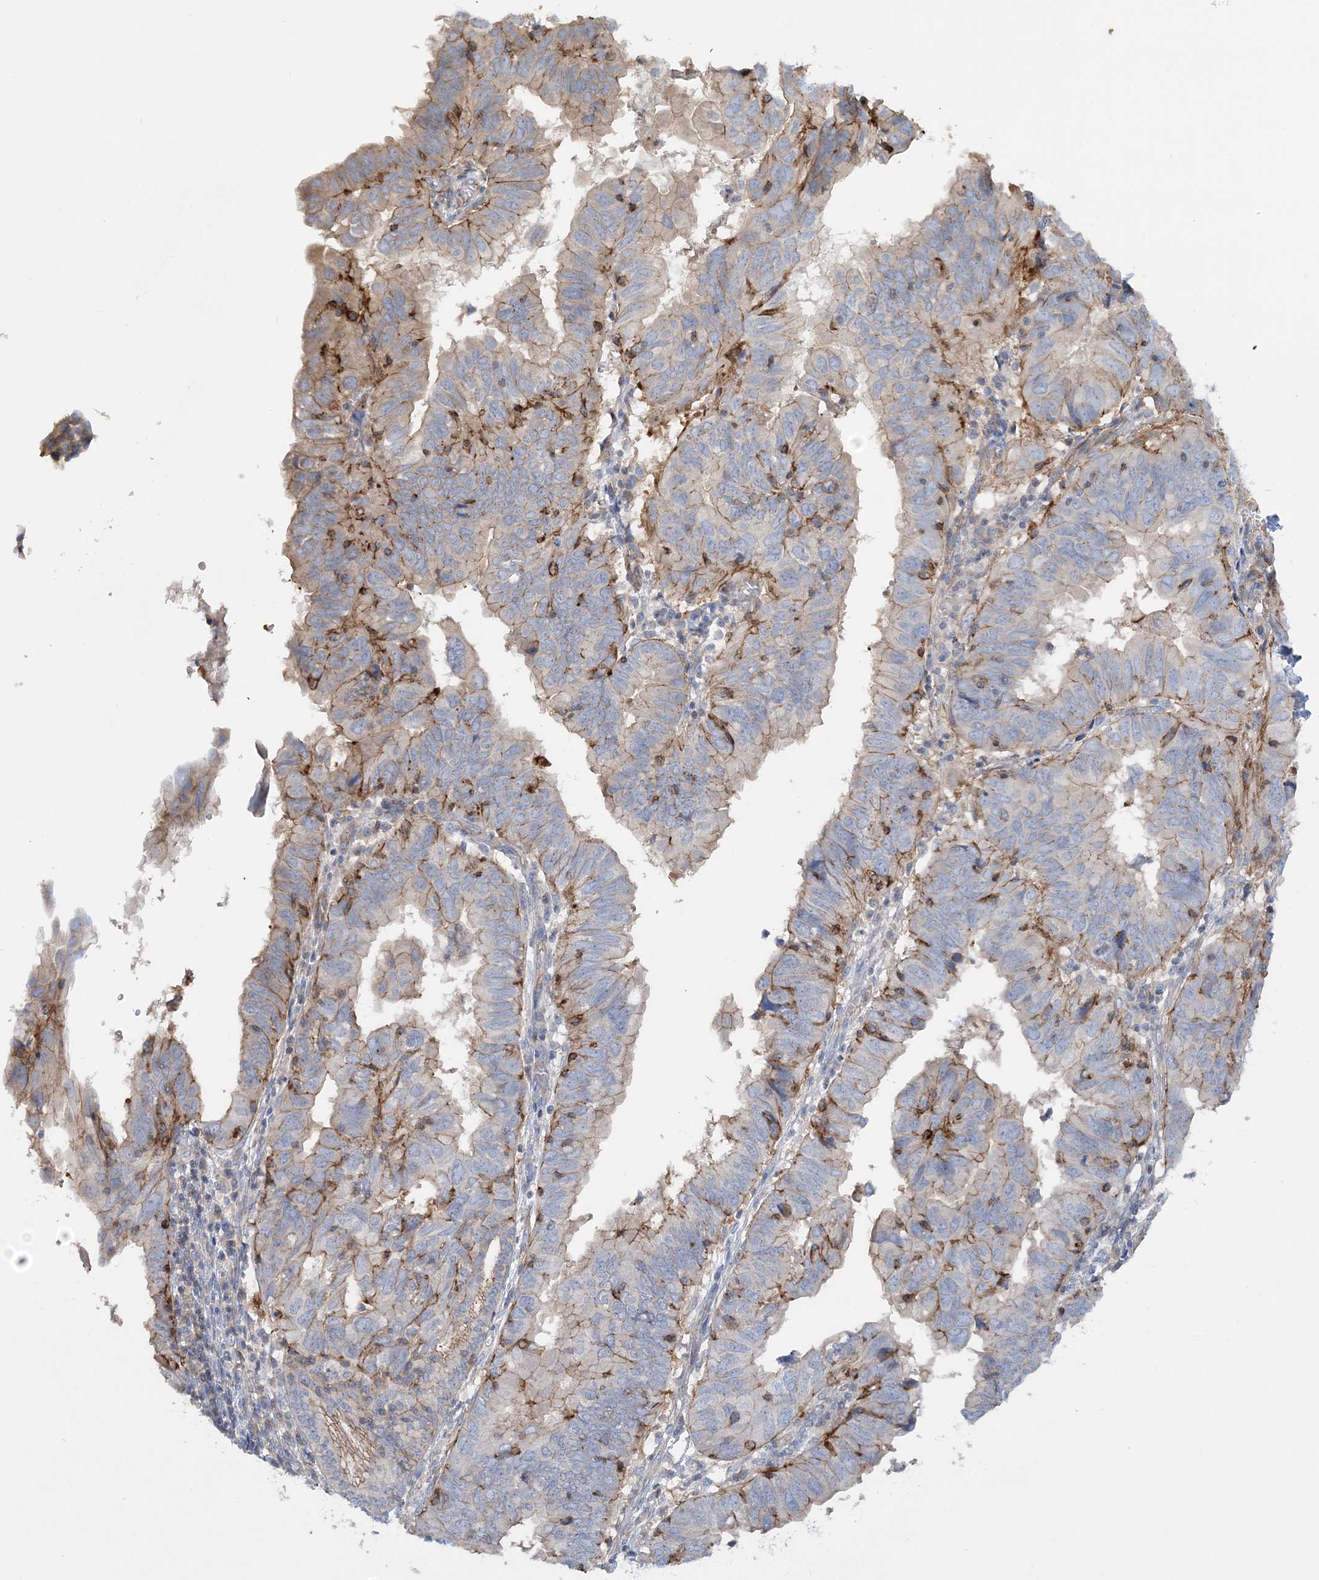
{"staining": {"intensity": "moderate", "quantity": "<25%", "location": "cytoplasmic/membranous"}, "tissue": "endometrial cancer", "cell_type": "Tumor cells", "image_type": "cancer", "snomed": [{"axis": "morphology", "description": "Adenocarcinoma, NOS"}, {"axis": "topography", "description": "Uterus"}], "caption": "Protein expression analysis of human adenocarcinoma (endometrial) reveals moderate cytoplasmic/membranous positivity in approximately <25% of tumor cells. The staining was performed using DAB to visualize the protein expression in brown, while the nuclei were stained in blue with hematoxylin (Magnification: 20x).", "gene": "PIGC", "patient": {"sex": "female", "age": 77}}